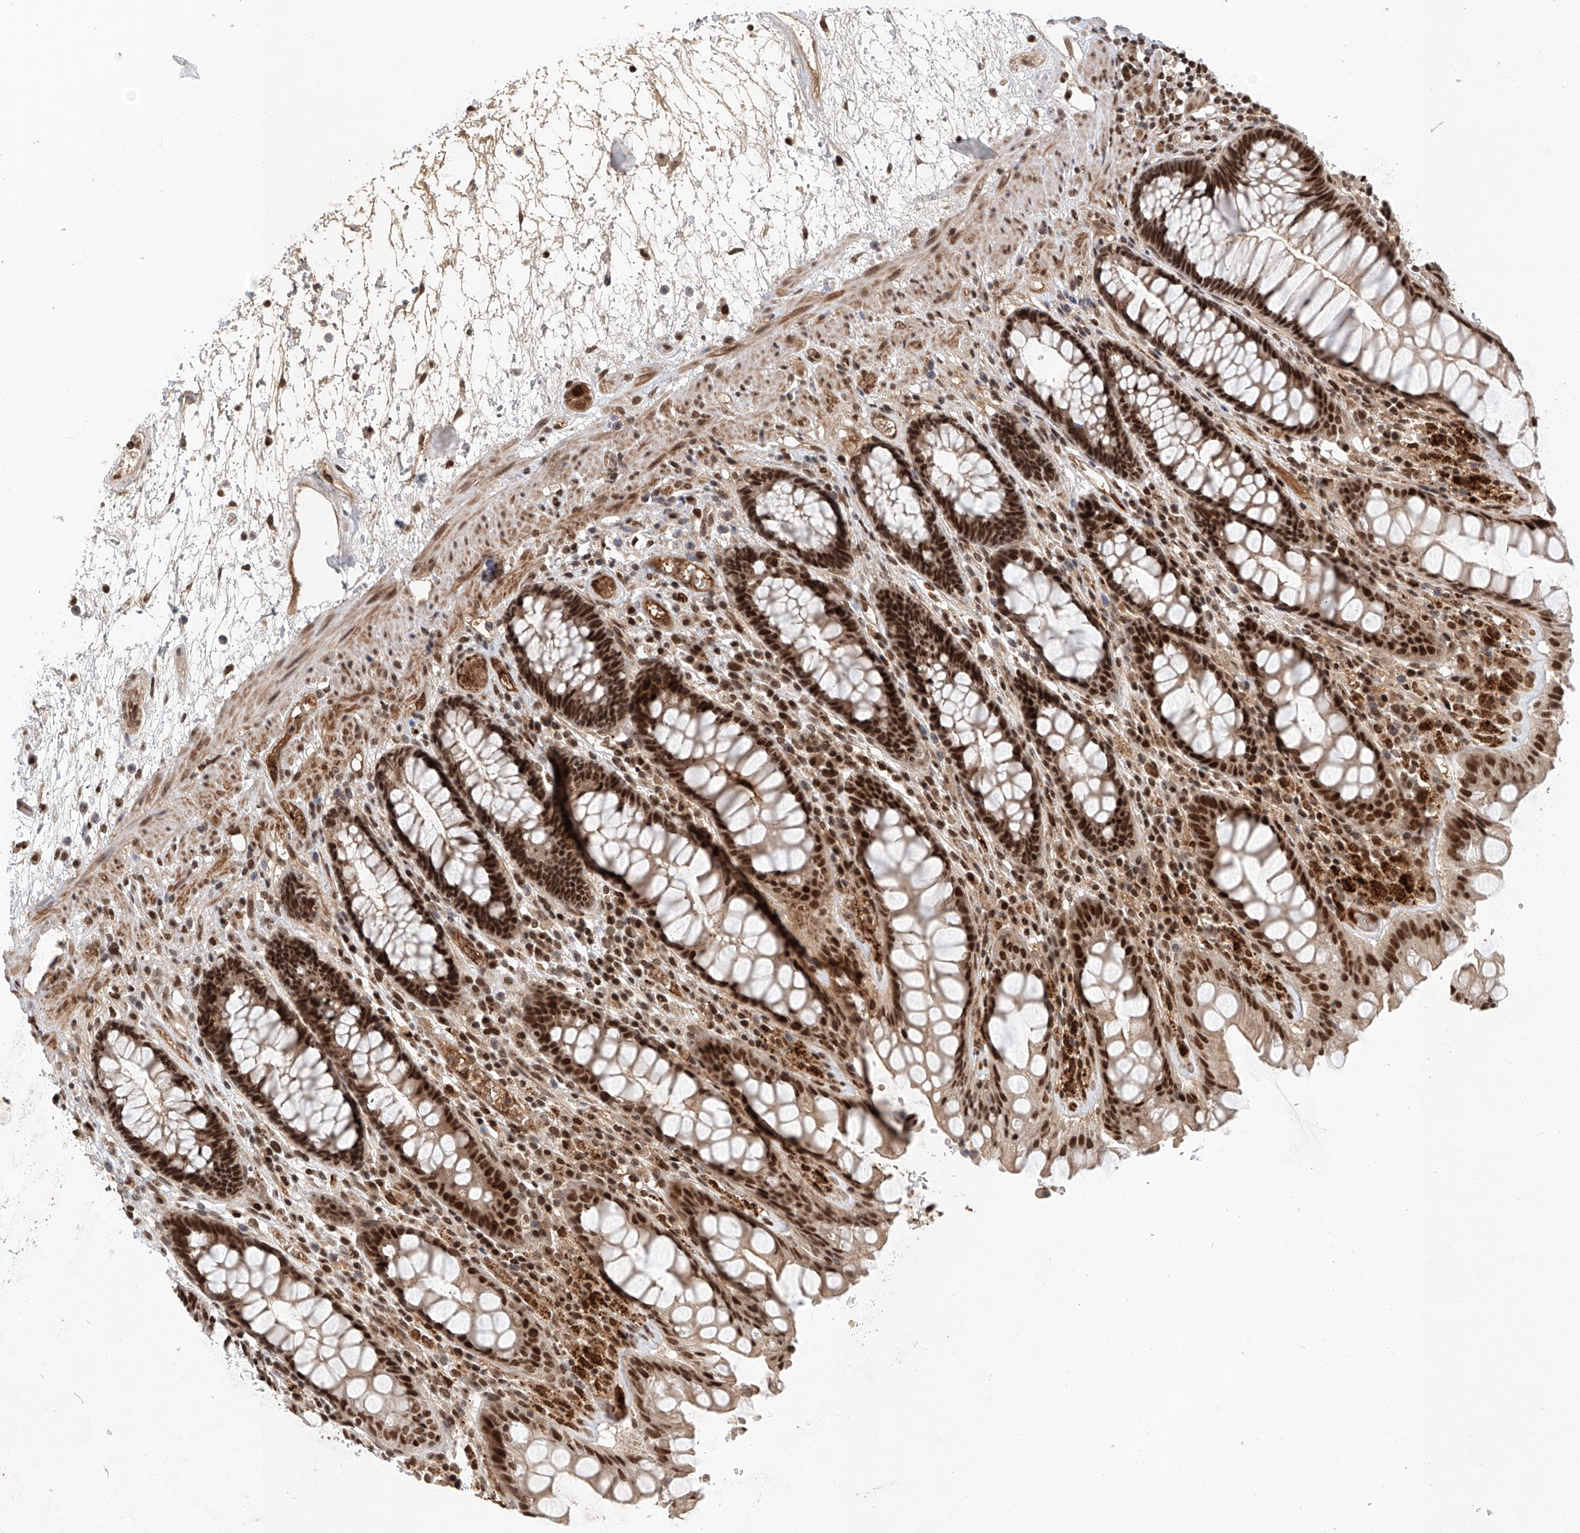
{"staining": {"intensity": "strong", "quantity": ">75%", "location": "nuclear"}, "tissue": "rectum", "cell_type": "Glandular cells", "image_type": "normal", "snomed": [{"axis": "morphology", "description": "Normal tissue, NOS"}, {"axis": "topography", "description": "Rectum"}], "caption": "High-power microscopy captured an immunohistochemistry histopathology image of normal rectum, revealing strong nuclear staining in about >75% of glandular cells.", "gene": "ZNF470", "patient": {"sex": "male", "age": 64}}